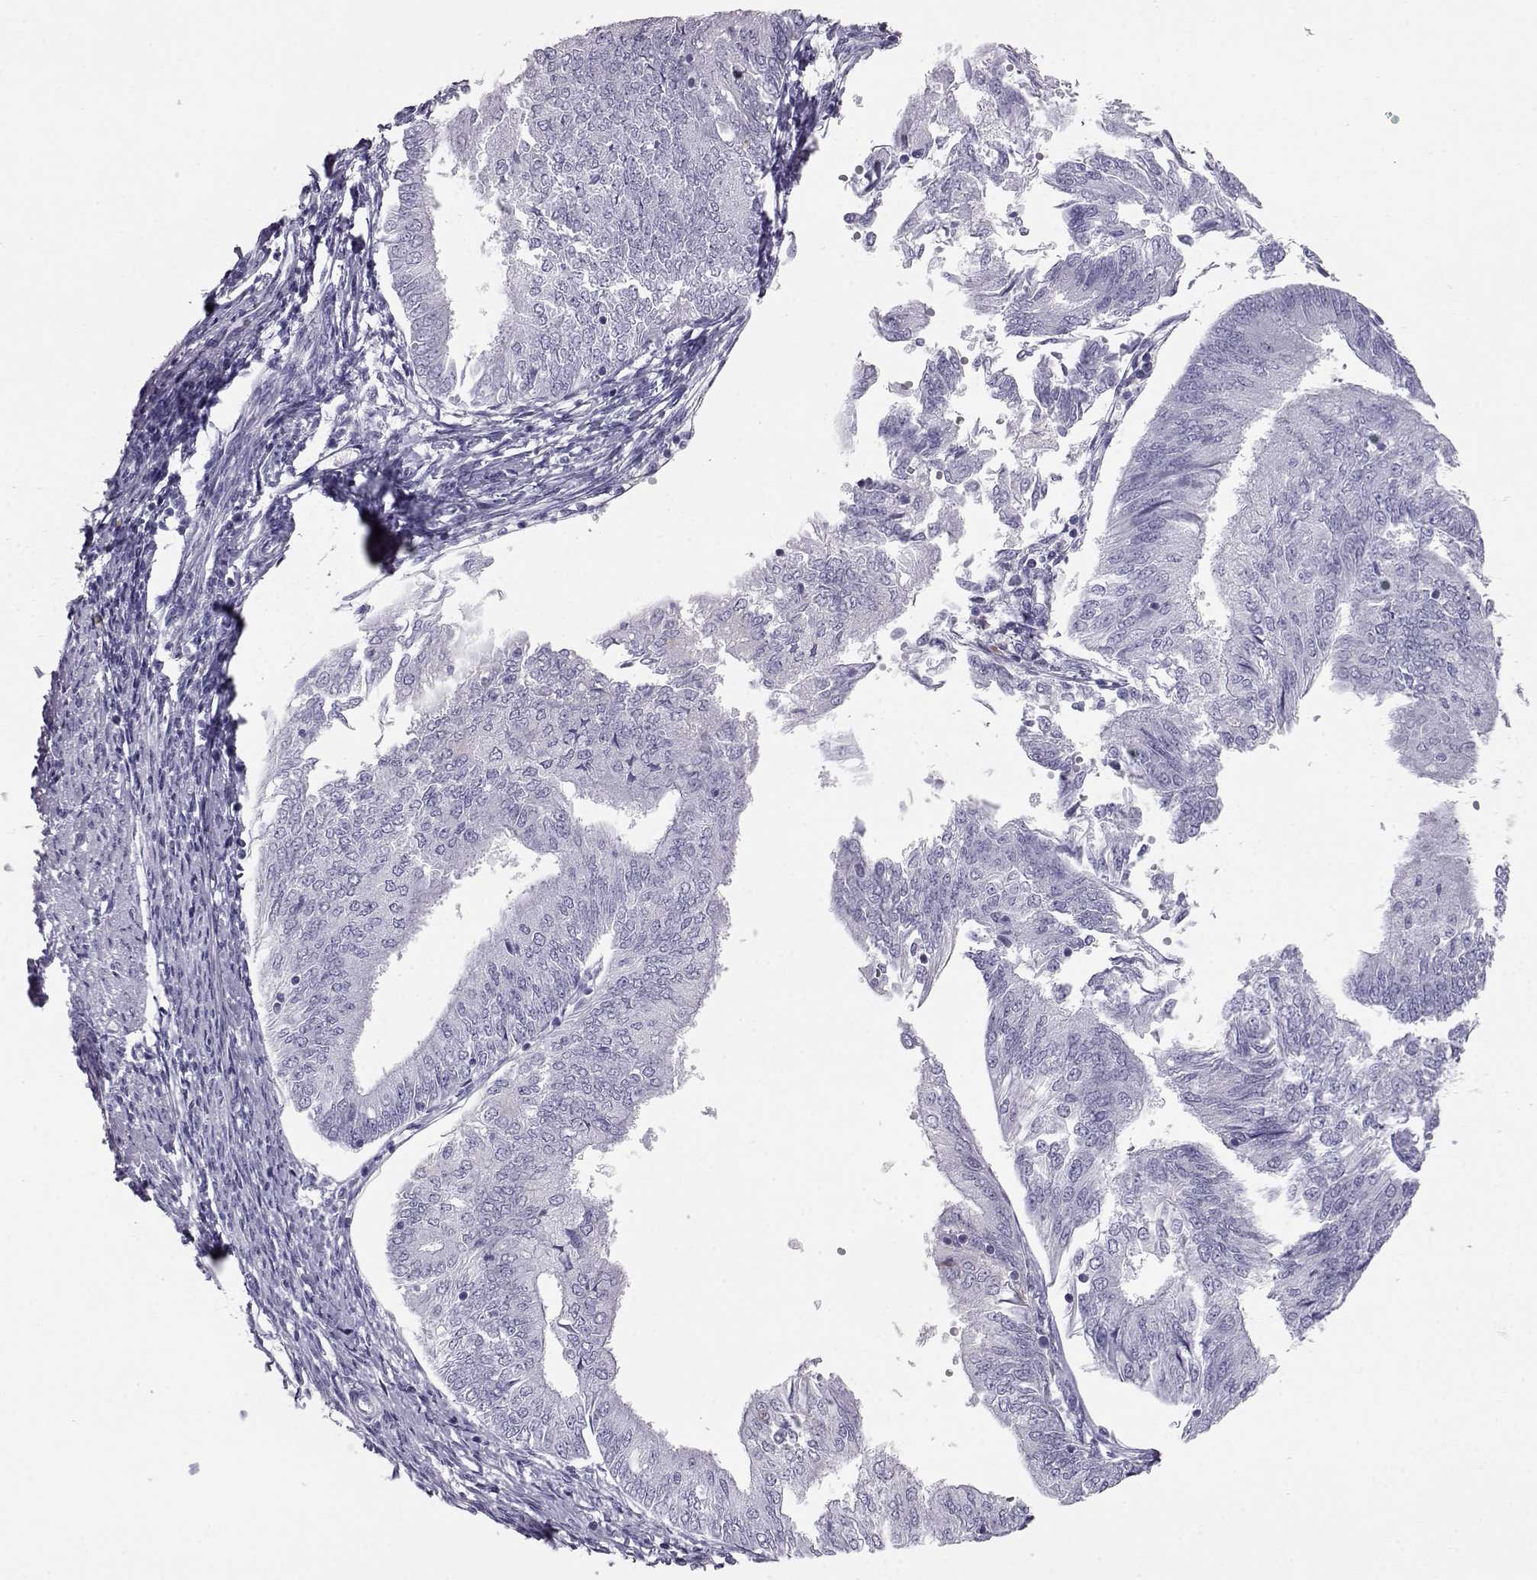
{"staining": {"intensity": "negative", "quantity": "none", "location": "none"}, "tissue": "endometrial cancer", "cell_type": "Tumor cells", "image_type": "cancer", "snomed": [{"axis": "morphology", "description": "Adenocarcinoma, NOS"}, {"axis": "topography", "description": "Endometrium"}], "caption": "Endometrial adenocarcinoma stained for a protein using immunohistochemistry (IHC) shows no staining tumor cells.", "gene": "ITLN2", "patient": {"sex": "female", "age": 58}}